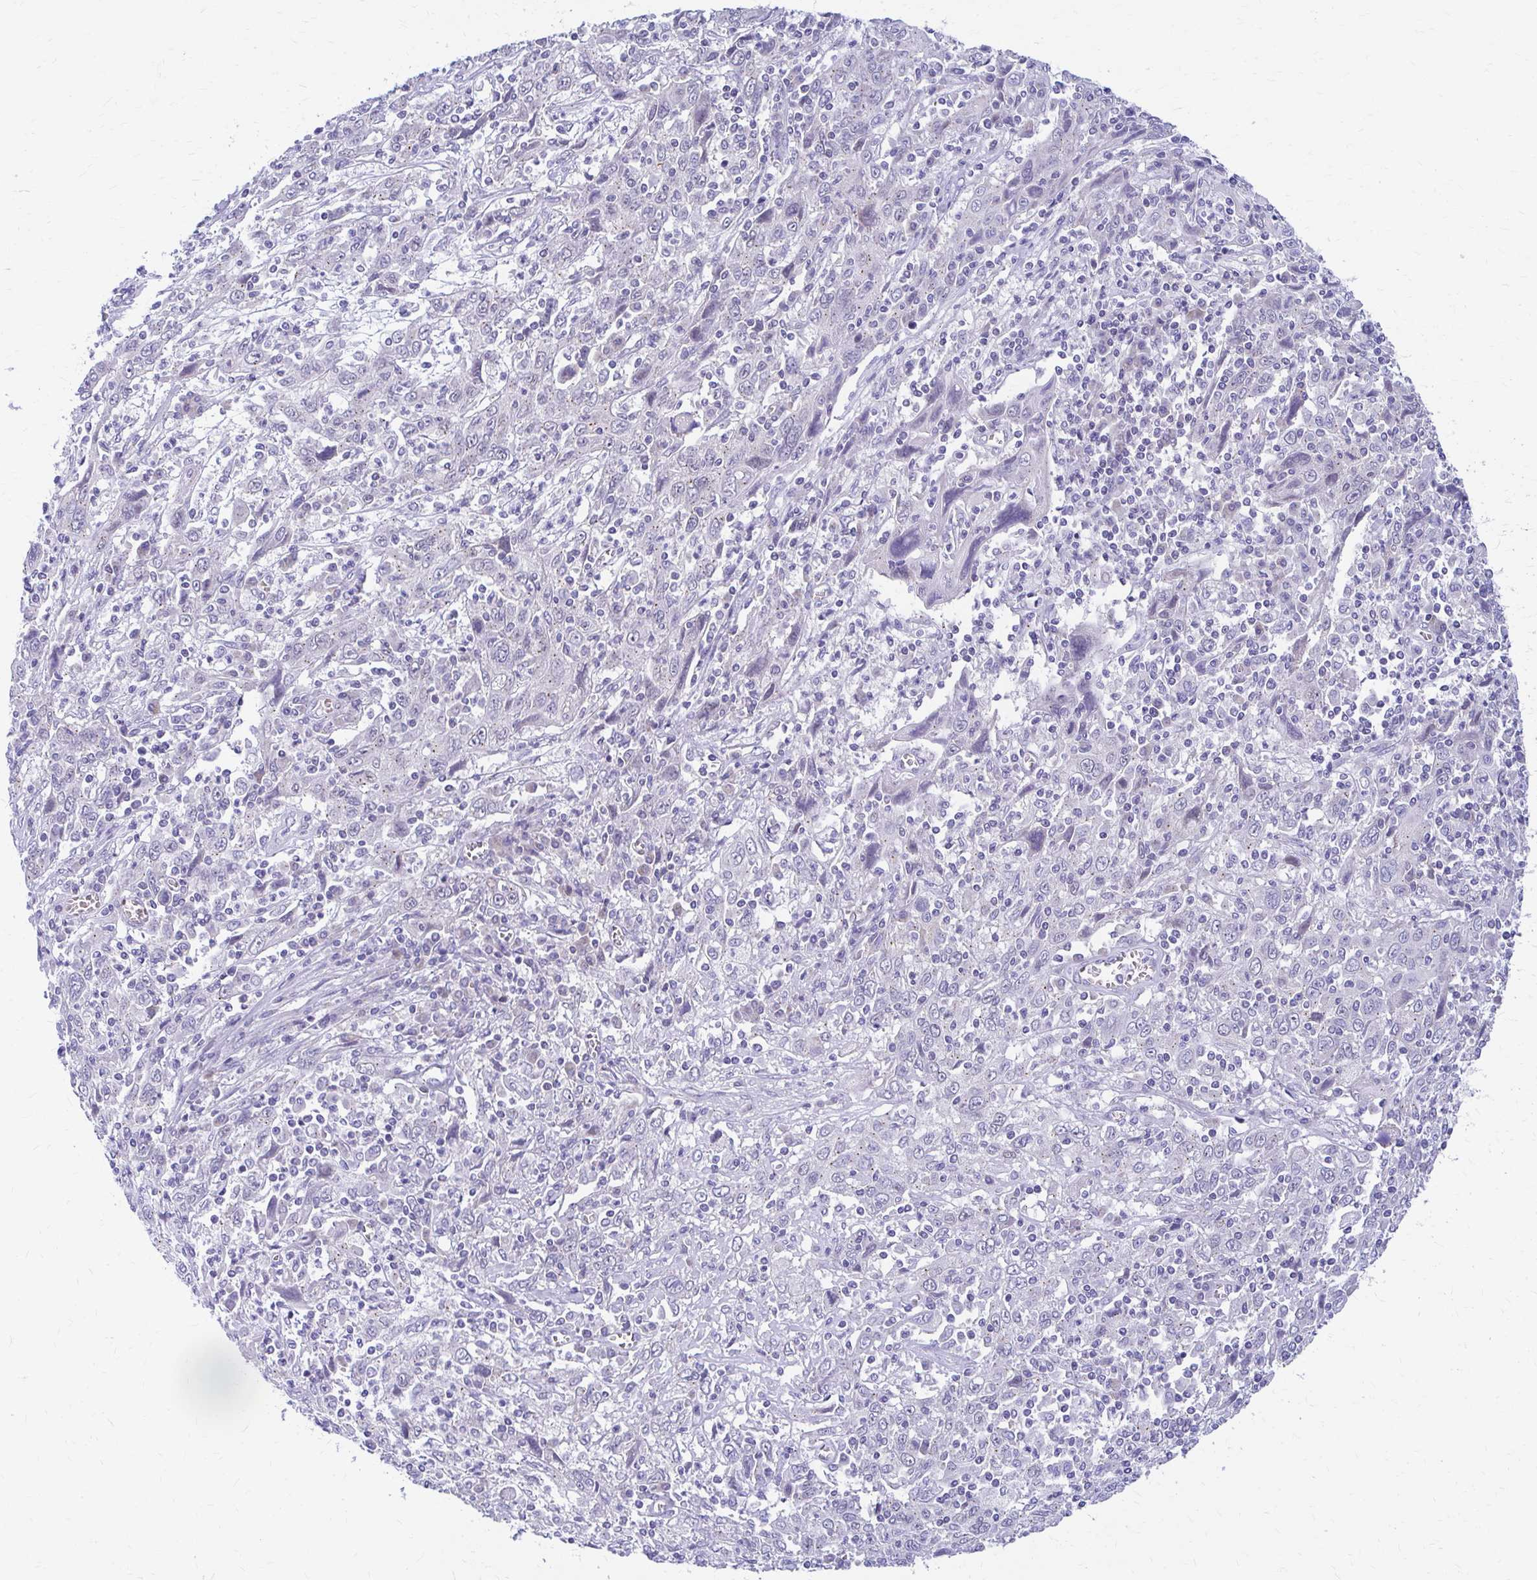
{"staining": {"intensity": "negative", "quantity": "none", "location": "none"}, "tissue": "cervical cancer", "cell_type": "Tumor cells", "image_type": "cancer", "snomed": [{"axis": "morphology", "description": "Squamous cell carcinoma, NOS"}, {"axis": "topography", "description": "Cervix"}], "caption": "Protein analysis of squamous cell carcinoma (cervical) shows no significant staining in tumor cells. Nuclei are stained in blue.", "gene": "RADIL", "patient": {"sex": "female", "age": 46}}